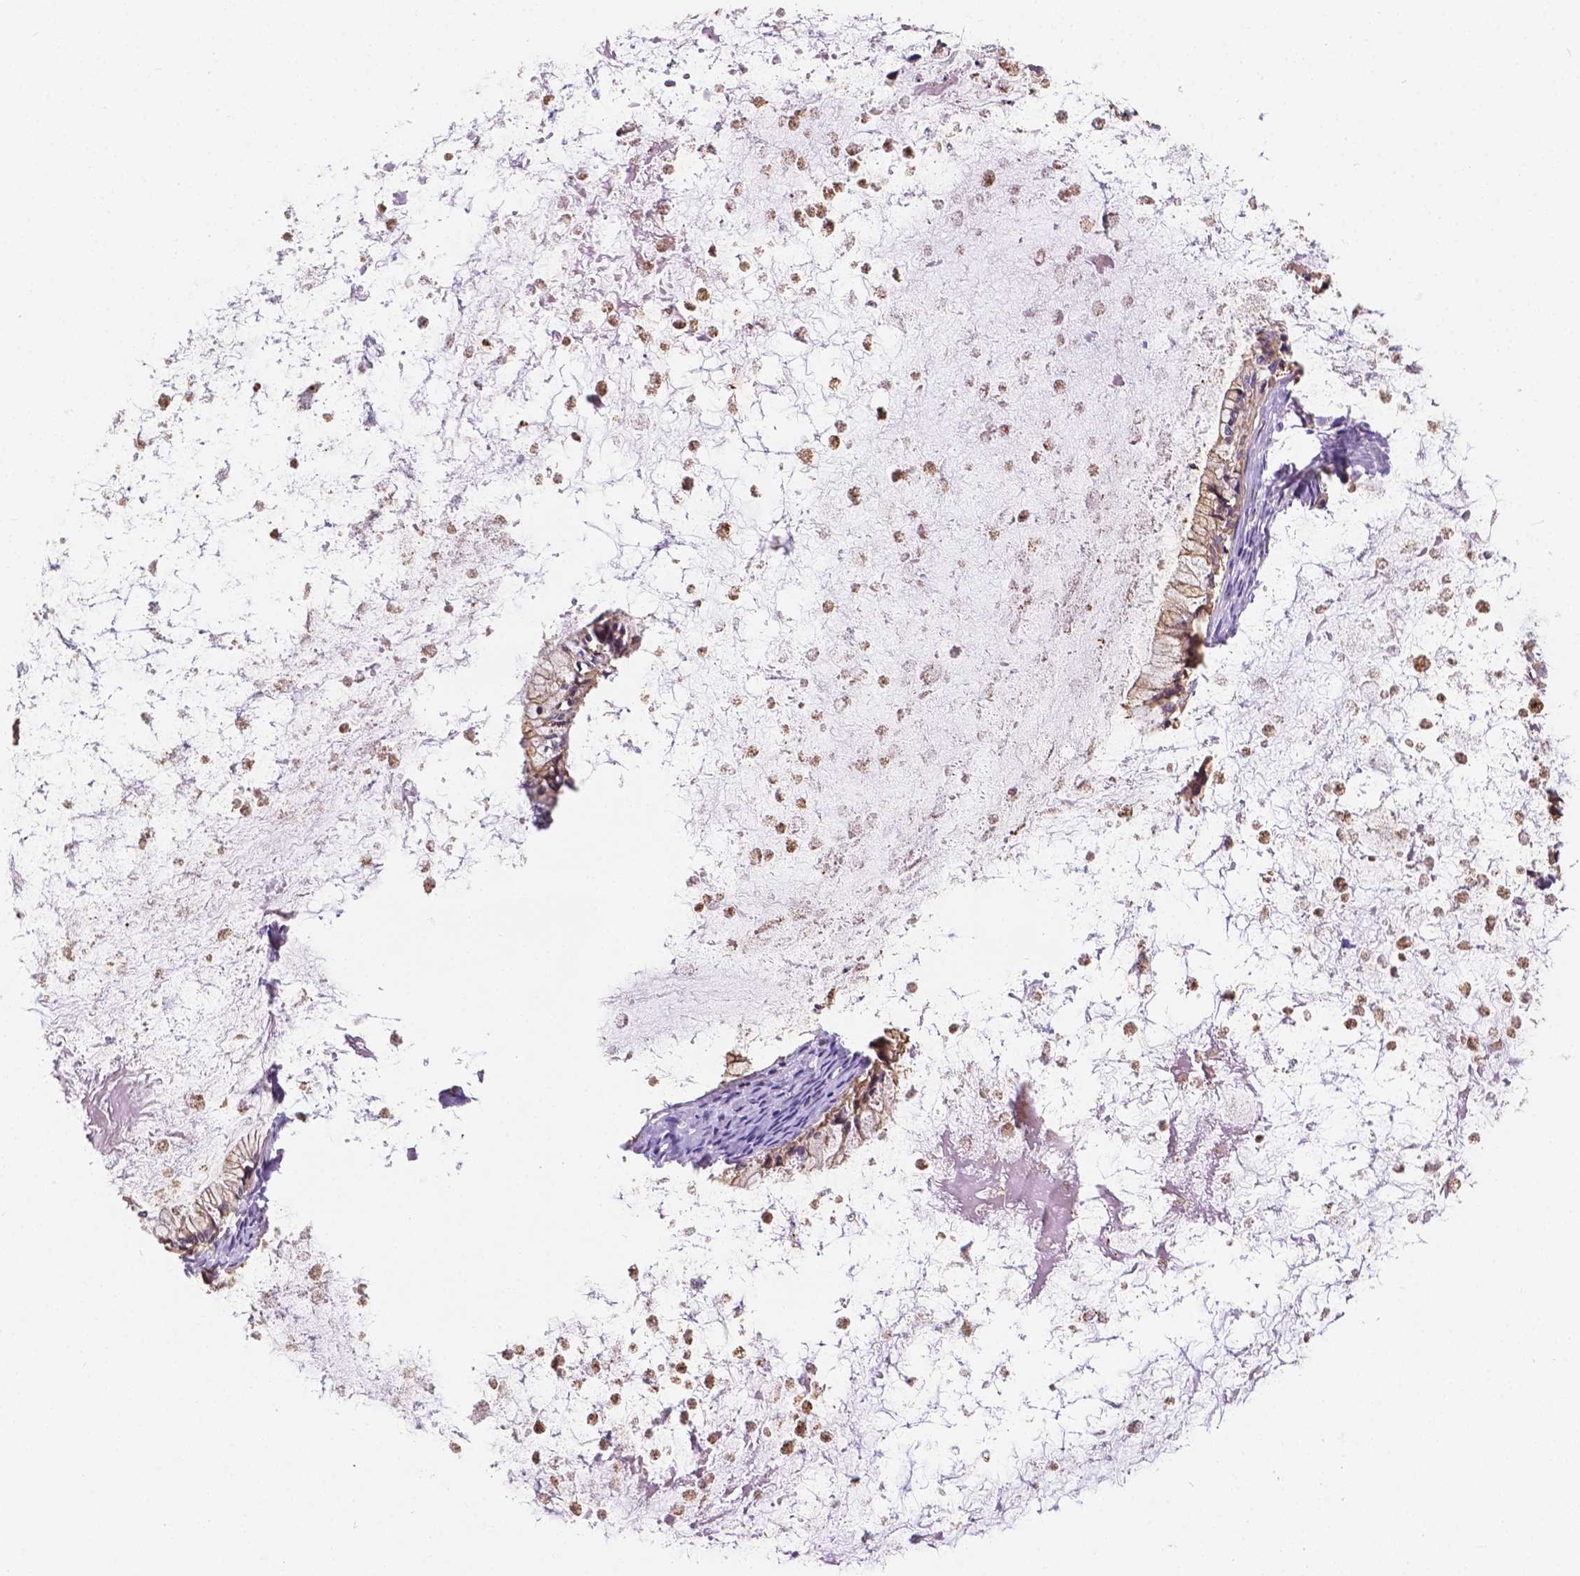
{"staining": {"intensity": "negative", "quantity": "none", "location": "none"}, "tissue": "ovarian cancer", "cell_type": "Tumor cells", "image_type": "cancer", "snomed": [{"axis": "morphology", "description": "Cystadenocarcinoma, mucinous, NOS"}, {"axis": "topography", "description": "Ovary"}], "caption": "Immunohistochemical staining of human ovarian cancer reveals no significant expression in tumor cells. (Immunohistochemistry (ihc), brightfield microscopy, high magnification).", "gene": "ZNRD2", "patient": {"sex": "female", "age": 67}}